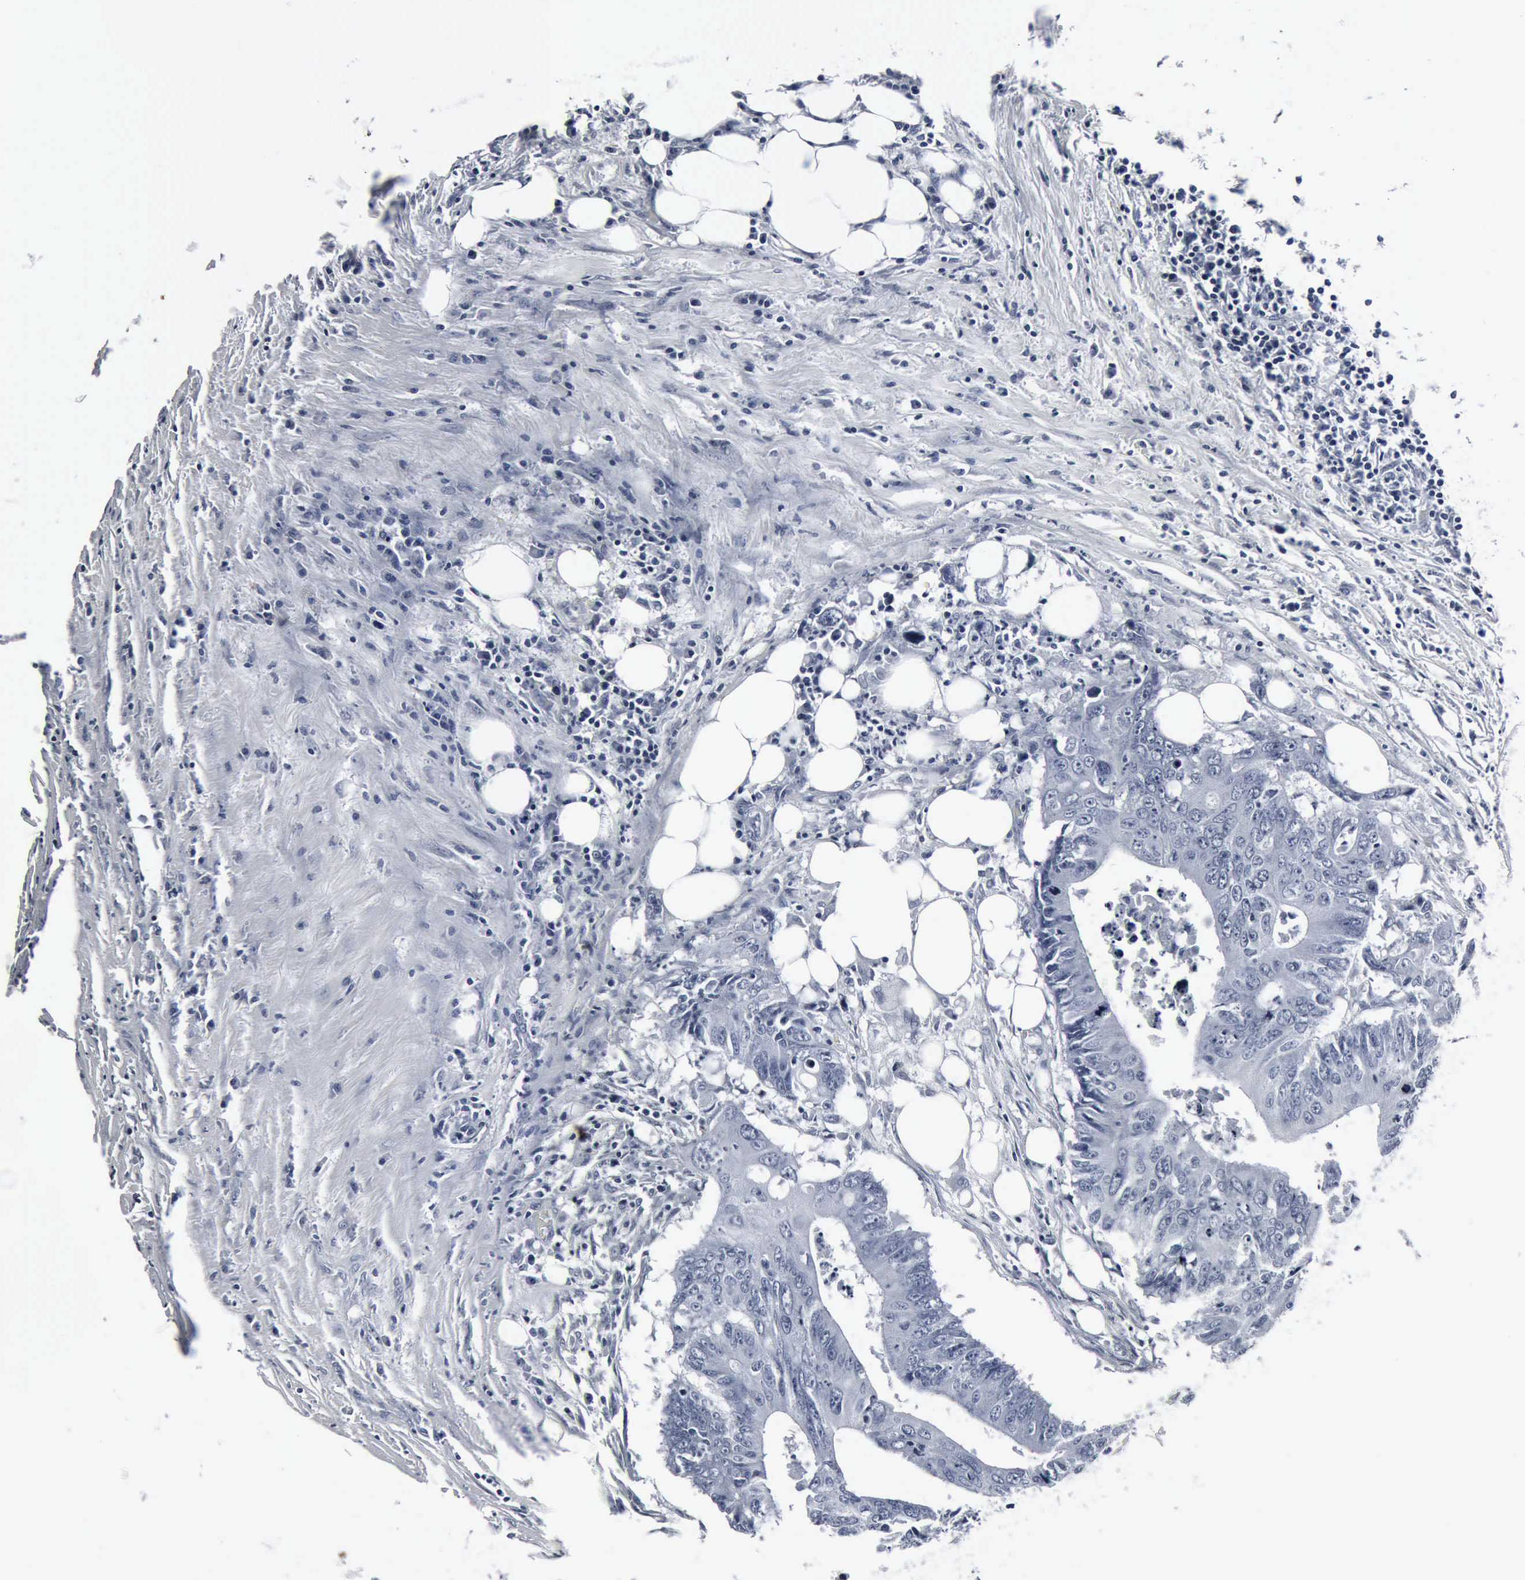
{"staining": {"intensity": "negative", "quantity": "none", "location": "none"}, "tissue": "colorectal cancer", "cell_type": "Tumor cells", "image_type": "cancer", "snomed": [{"axis": "morphology", "description": "Adenocarcinoma, NOS"}, {"axis": "topography", "description": "Colon"}], "caption": "The histopathology image displays no staining of tumor cells in colorectal adenocarcinoma.", "gene": "SNAP25", "patient": {"sex": "male", "age": 71}}